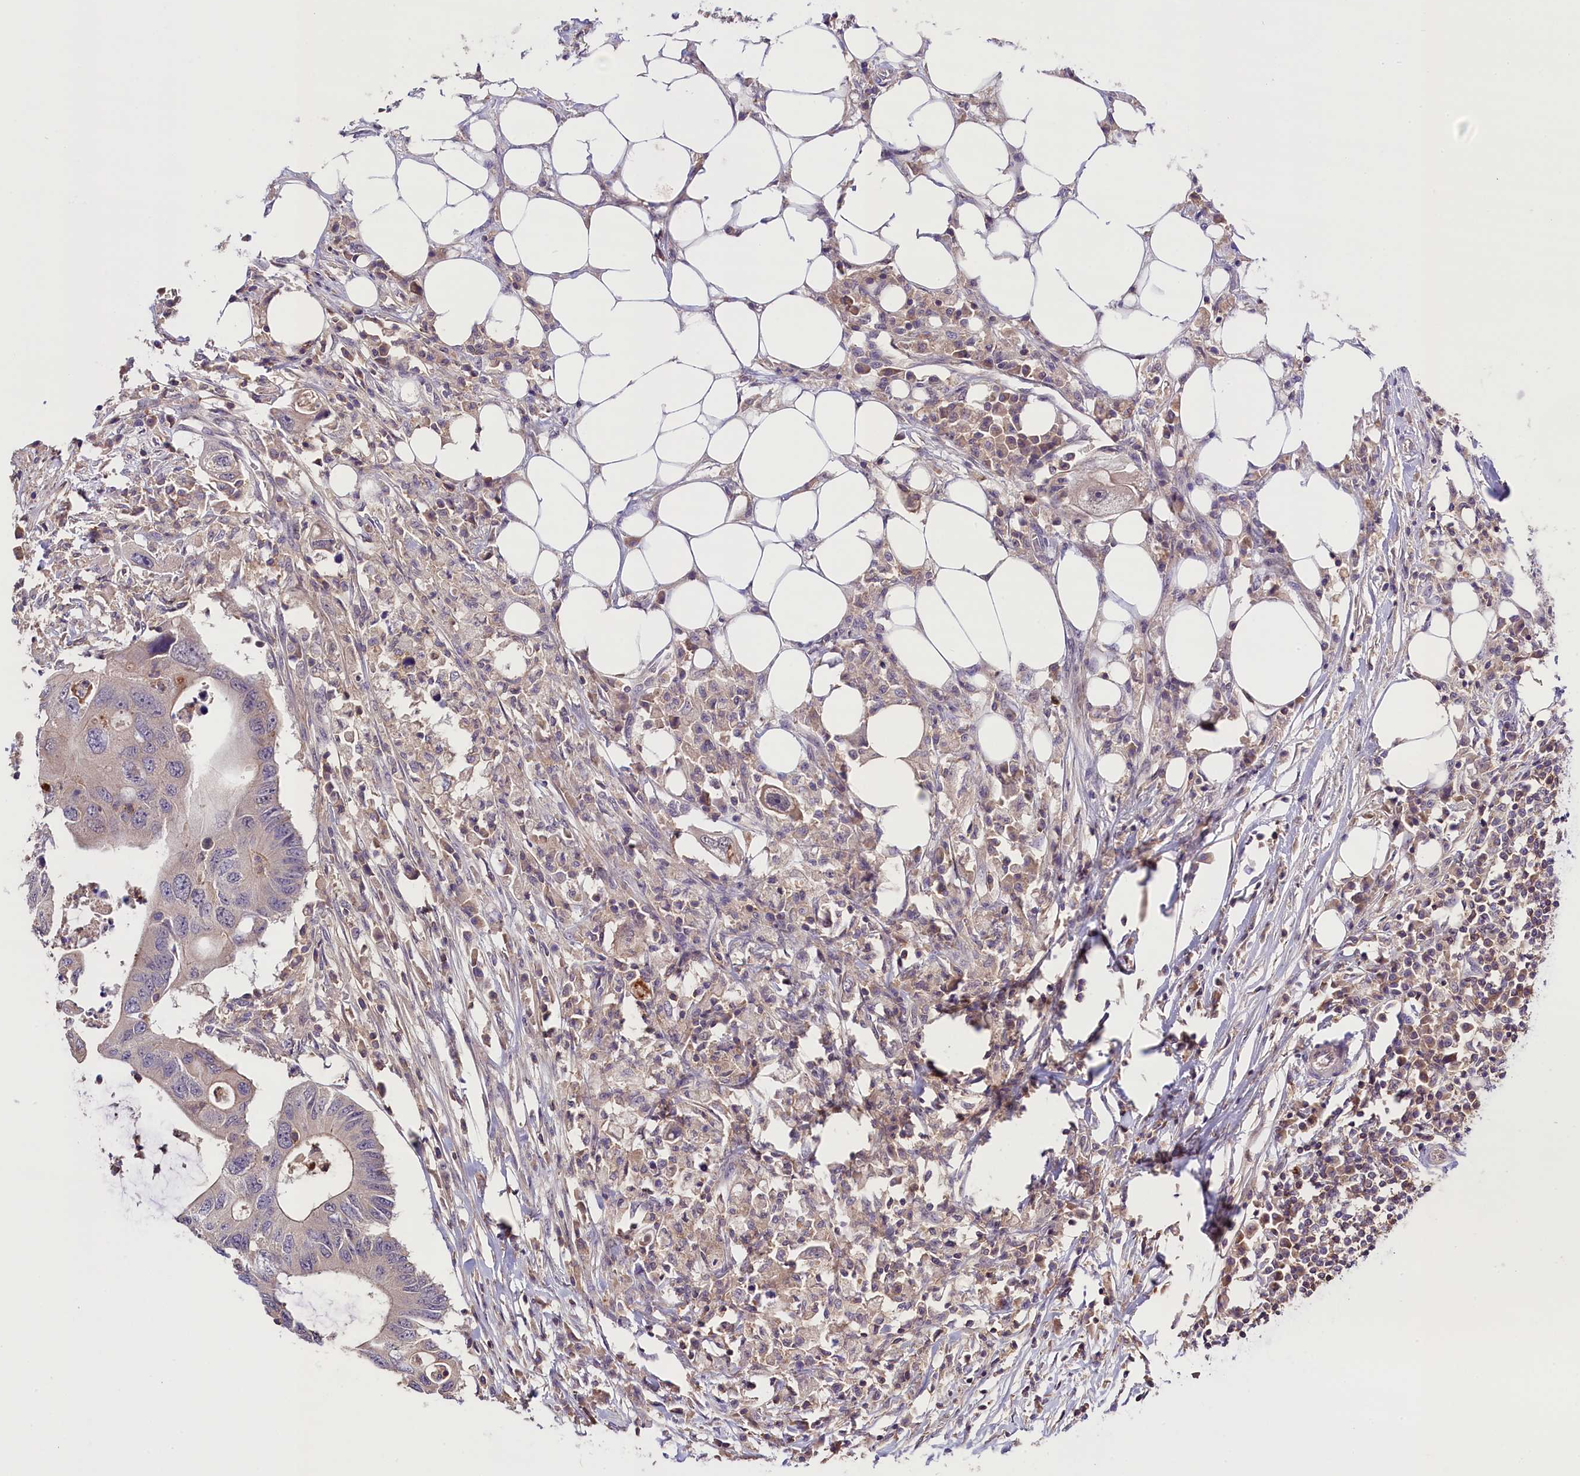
{"staining": {"intensity": "negative", "quantity": "none", "location": "none"}, "tissue": "colorectal cancer", "cell_type": "Tumor cells", "image_type": "cancer", "snomed": [{"axis": "morphology", "description": "Adenocarcinoma, NOS"}, {"axis": "topography", "description": "Colon"}], "caption": "A high-resolution micrograph shows immunohistochemistry staining of colorectal adenocarcinoma, which demonstrates no significant expression in tumor cells.", "gene": "SKIDA1", "patient": {"sex": "male", "age": 71}}